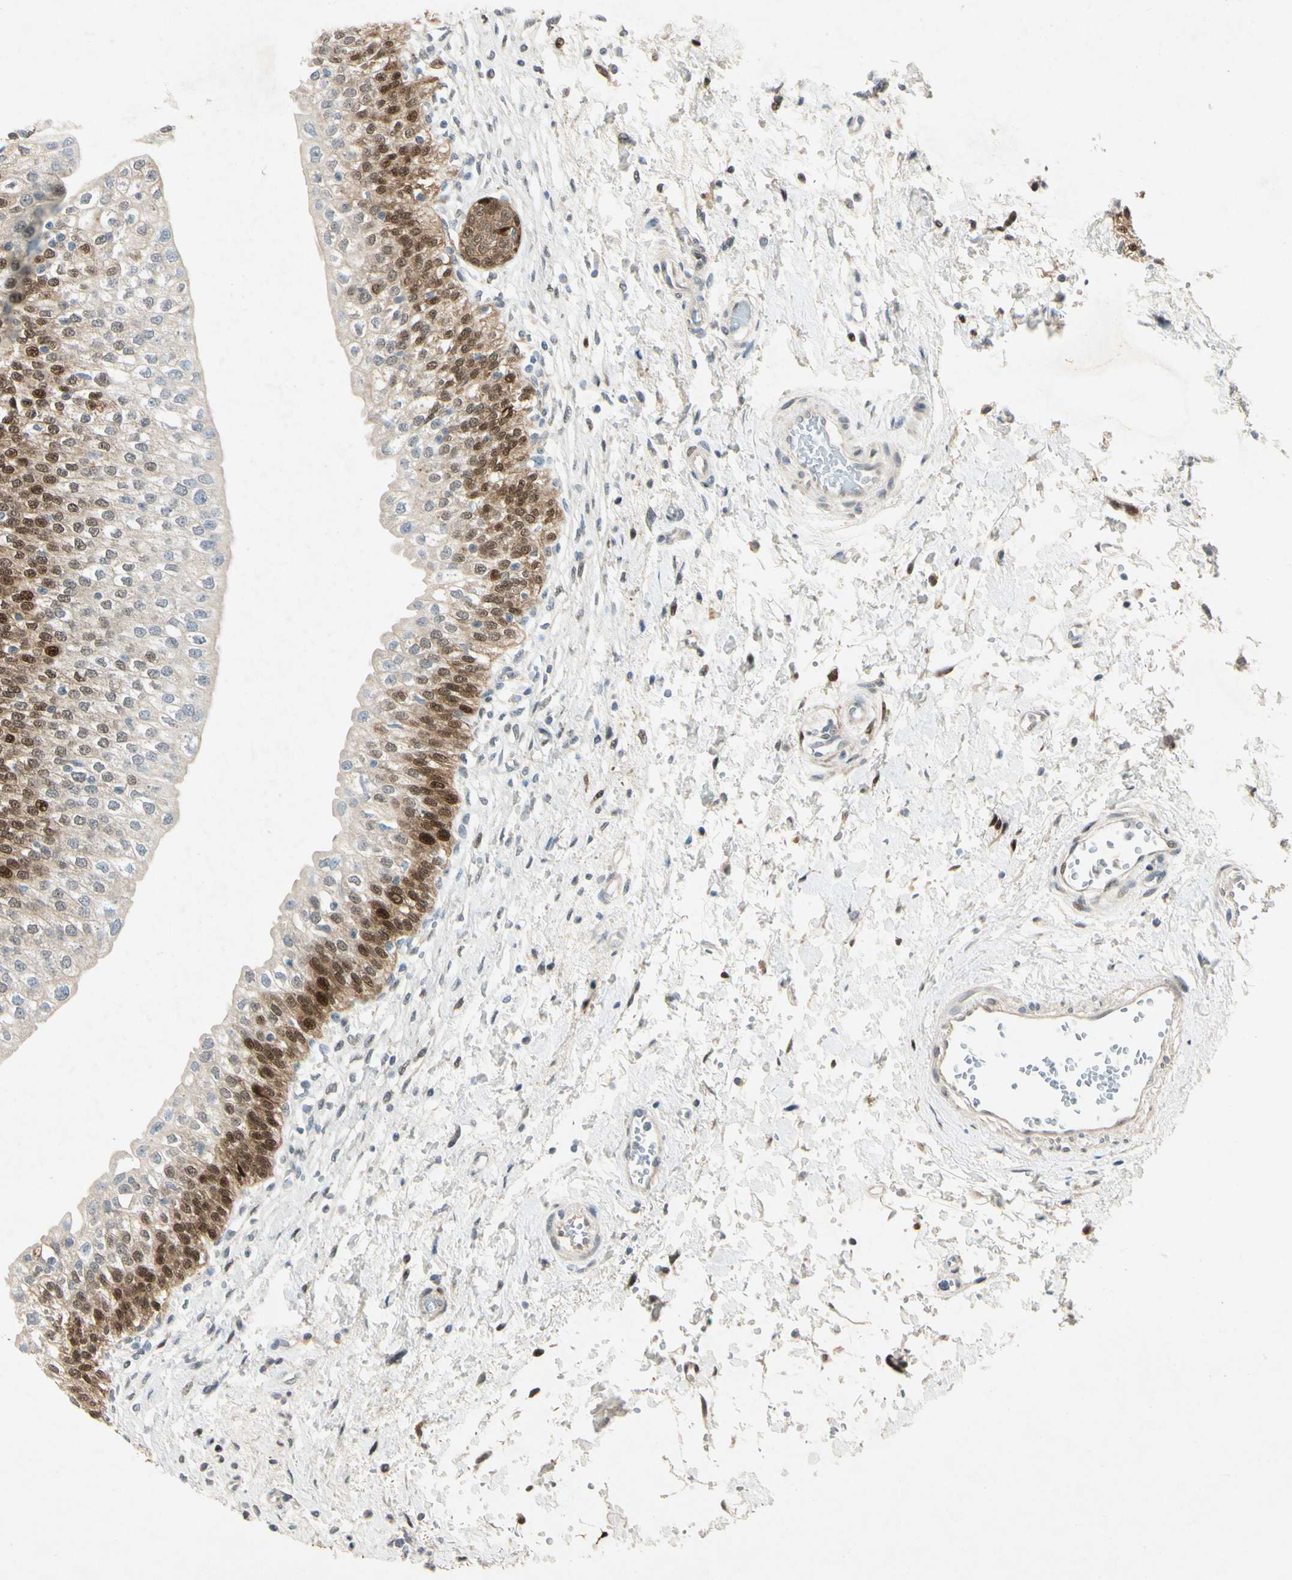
{"staining": {"intensity": "strong", "quantity": "25%-75%", "location": "cytoplasmic/membranous,nuclear"}, "tissue": "urinary bladder", "cell_type": "Urothelial cells", "image_type": "normal", "snomed": [{"axis": "morphology", "description": "Normal tissue, NOS"}, {"axis": "topography", "description": "Urinary bladder"}], "caption": "Protein staining of benign urinary bladder exhibits strong cytoplasmic/membranous,nuclear expression in approximately 25%-75% of urothelial cells. The protein is stained brown, and the nuclei are stained in blue (DAB (3,3'-diaminobenzidine) IHC with brightfield microscopy, high magnification).", "gene": "HSPA1B", "patient": {"sex": "male", "age": 55}}